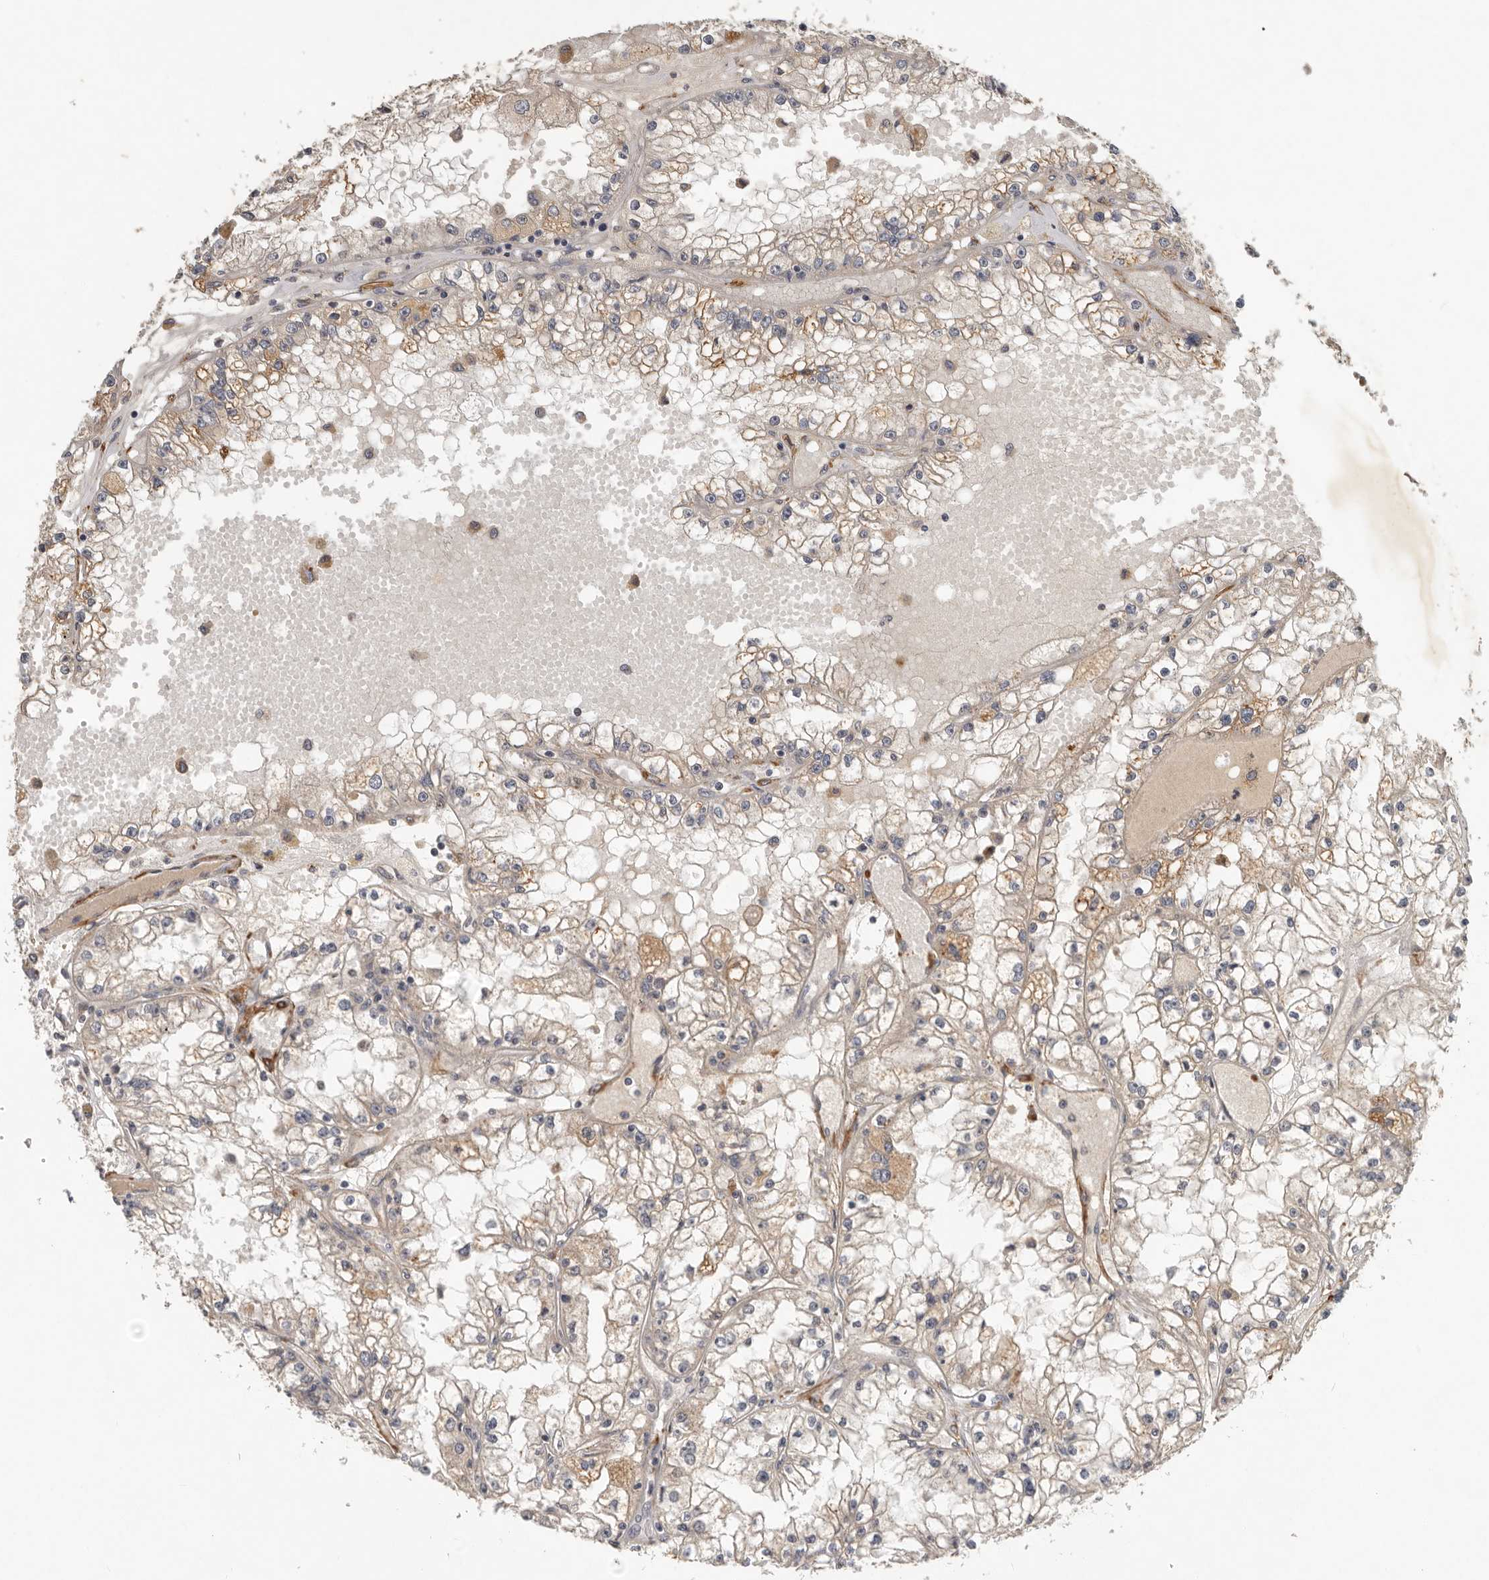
{"staining": {"intensity": "moderate", "quantity": "25%-75%", "location": "cytoplasmic/membranous"}, "tissue": "renal cancer", "cell_type": "Tumor cells", "image_type": "cancer", "snomed": [{"axis": "morphology", "description": "Adenocarcinoma, NOS"}, {"axis": "topography", "description": "Kidney"}], "caption": "The immunohistochemical stain highlights moderate cytoplasmic/membranous positivity in tumor cells of renal cancer (adenocarcinoma) tissue.", "gene": "RNF157", "patient": {"sex": "male", "age": 56}}